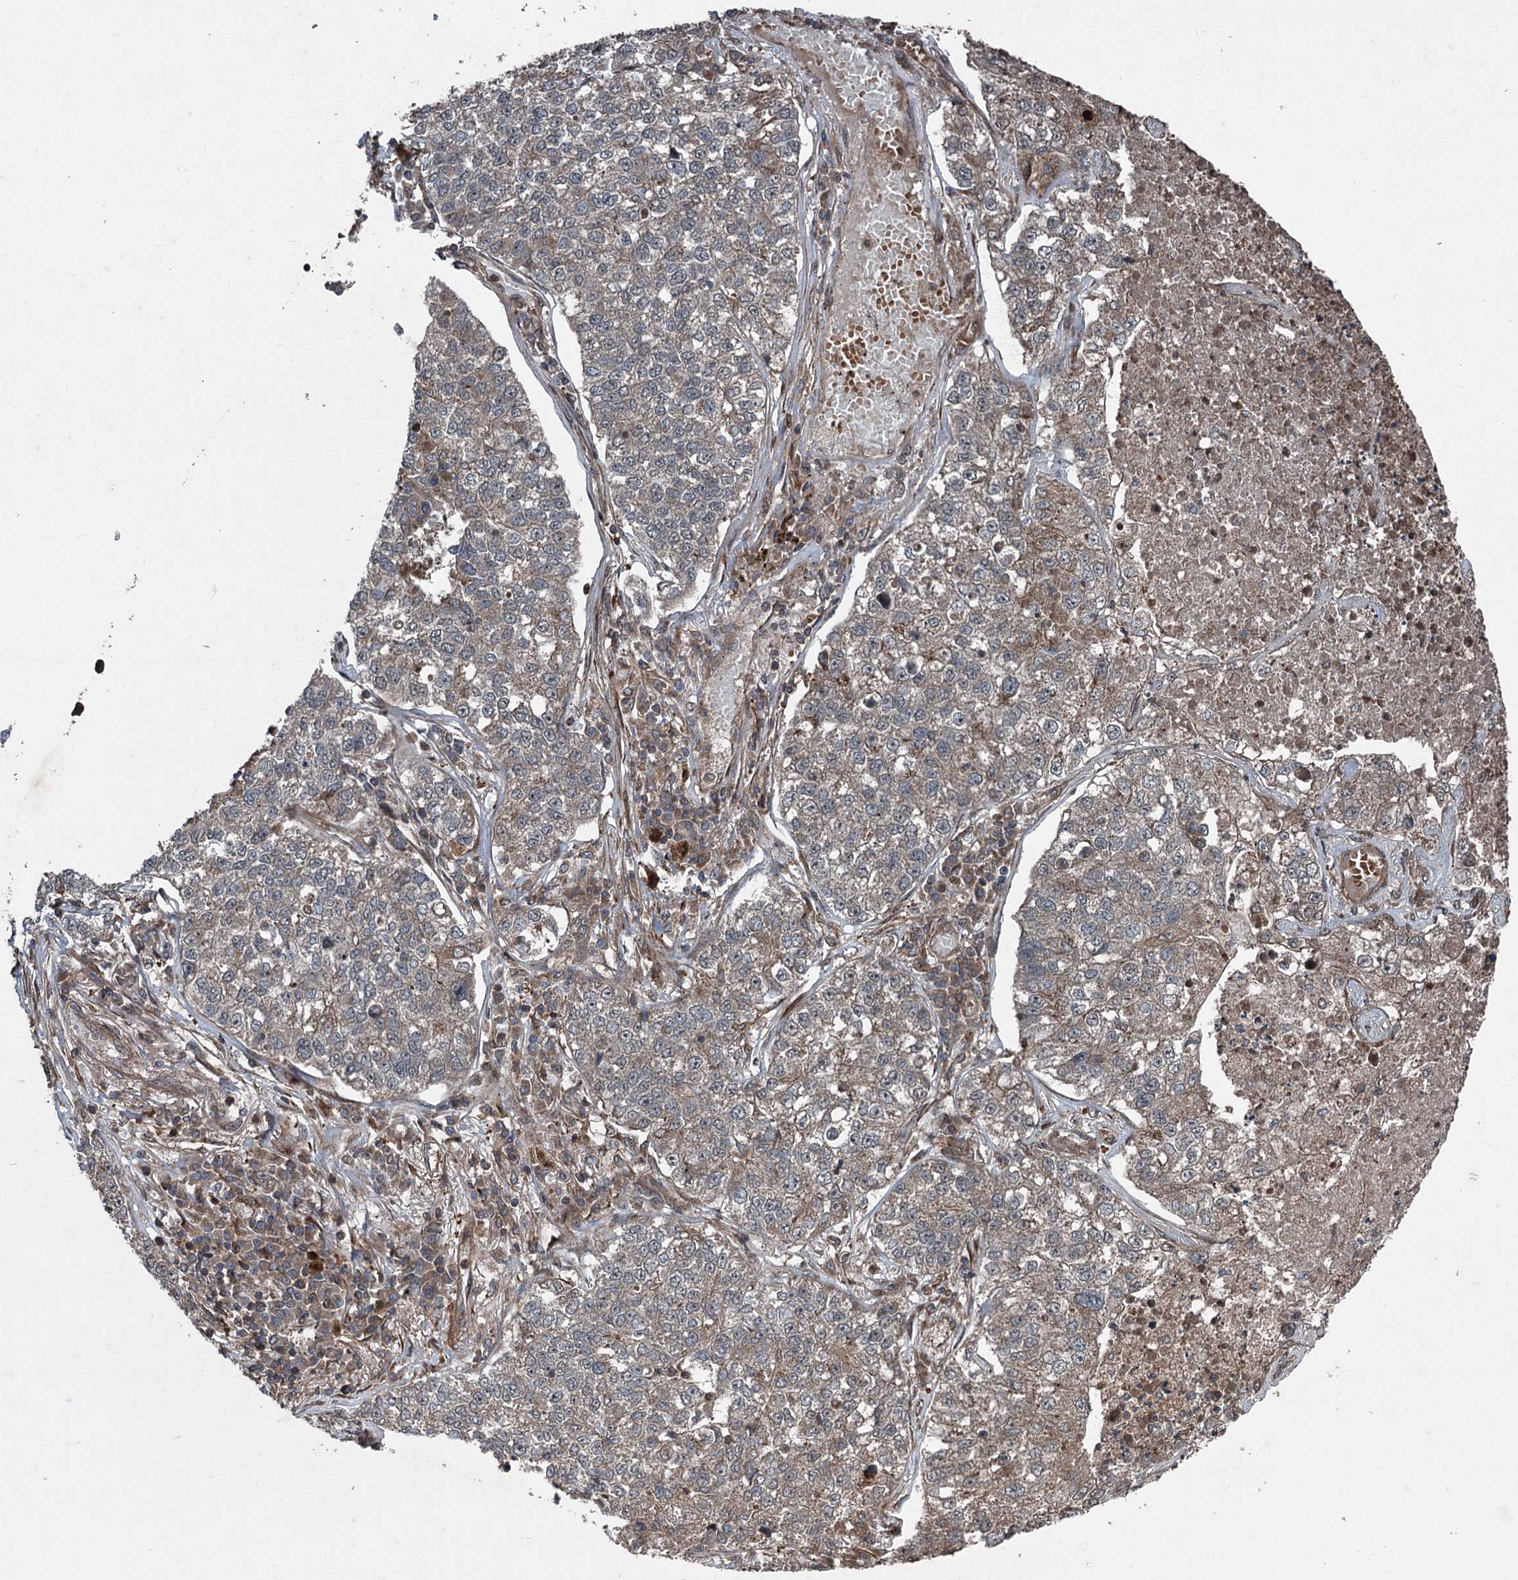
{"staining": {"intensity": "weak", "quantity": ">75%", "location": "cytoplasmic/membranous"}, "tissue": "lung cancer", "cell_type": "Tumor cells", "image_type": "cancer", "snomed": [{"axis": "morphology", "description": "Adenocarcinoma, NOS"}, {"axis": "topography", "description": "Lung"}], "caption": "Brown immunohistochemical staining in adenocarcinoma (lung) reveals weak cytoplasmic/membranous staining in approximately >75% of tumor cells.", "gene": "ALAS1", "patient": {"sex": "male", "age": 49}}